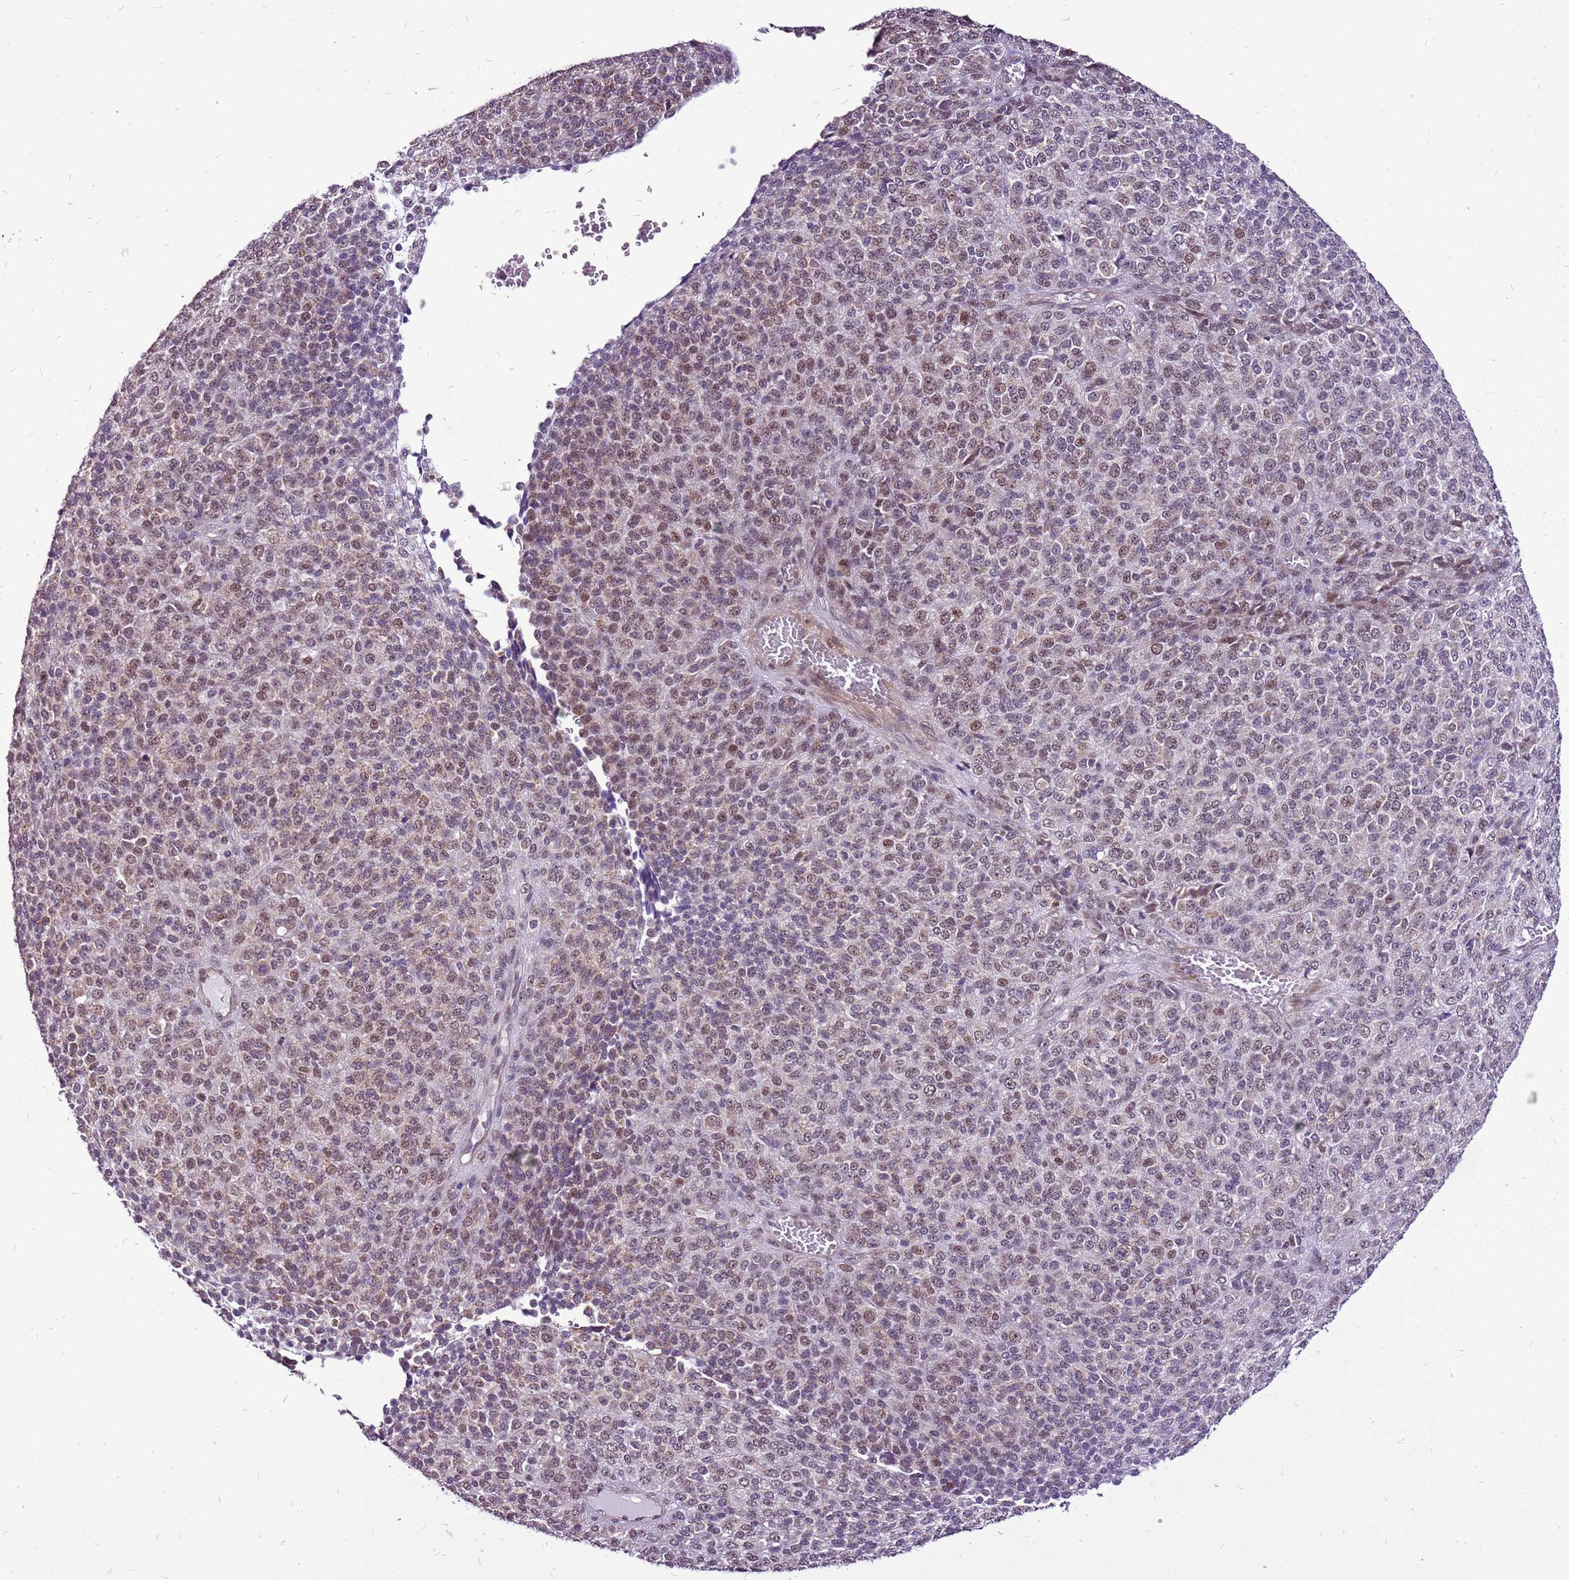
{"staining": {"intensity": "moderate", "quantity": "25%-75%", "location": "nuclear"}, "tissue": "melanoma", "cell_type": "Tumor cells", "image_type": "cancer", "snomed": [{"axis": "morphology", "description": "Malignant melanoma, Metastatic site"}, {"axis": "topography", "description": "Brain"}], "caption": "A photomicrograph showing moderate nuclear positivity in approximately 25%-75% of tumor cells in malignant melanoma (metastatic site), as visualized by brown immunohistochemical staining.", "gene": "CCDC166", "patient": {"sex": "female", "age": 56}}